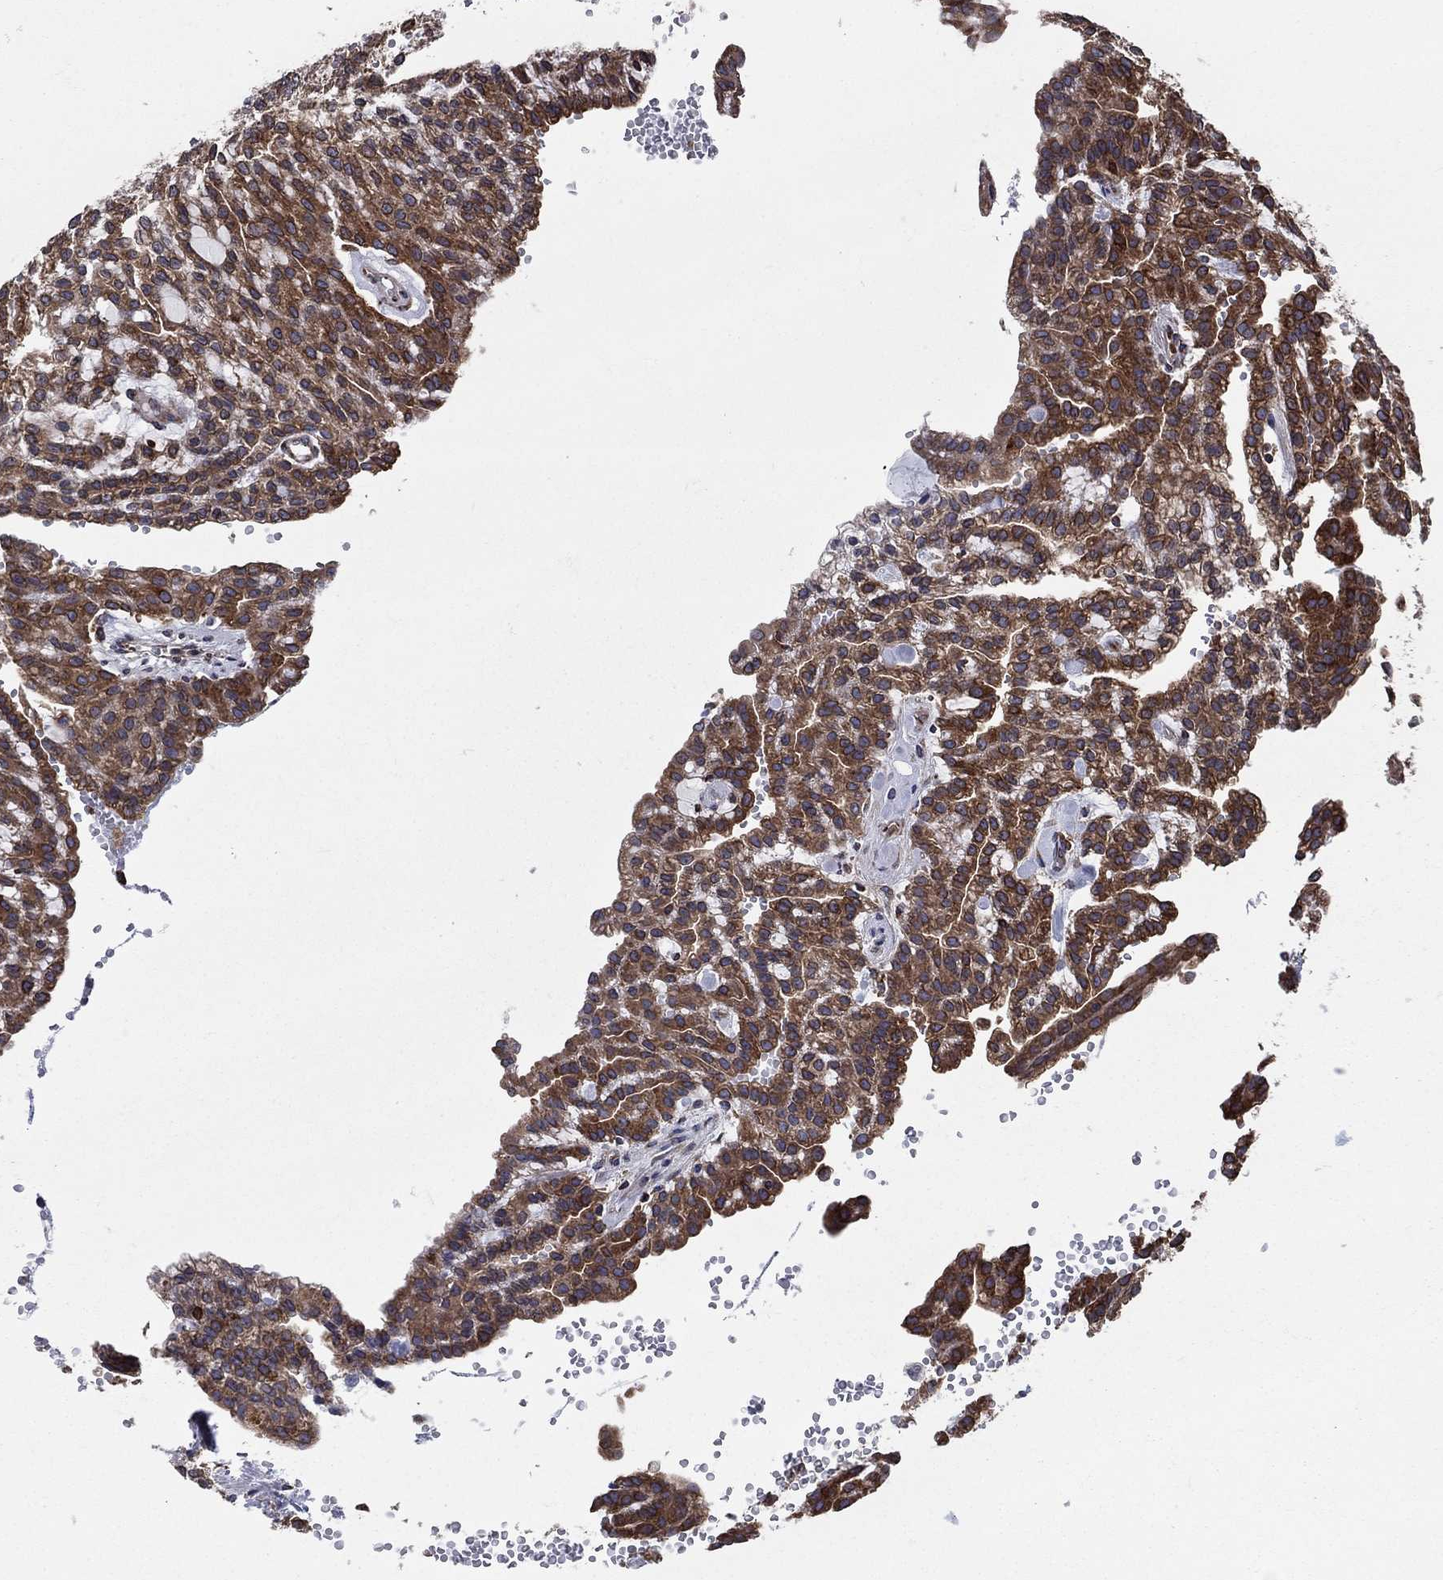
{"staining": {"intensity": "strong", "quantity": ">75%", "location": "cytoplasmic/membranous"}, "tissue": "renal cancer", "cell_type": "Tumor cells", "image_type": "cancer", "snomed": [{"axis": "morphology", "description": "Adenocarcinoma, NOS"}, {"axis": "topography", "description": "Kidney"}], "caption": "Tumor cells exhibit strong cytoplasmic/membranous staining in approximately >75% of cells in renal cancer (adenocarcinoma).", "gene": "YBX1", "patient": {"sex": "male", "age": 63}}